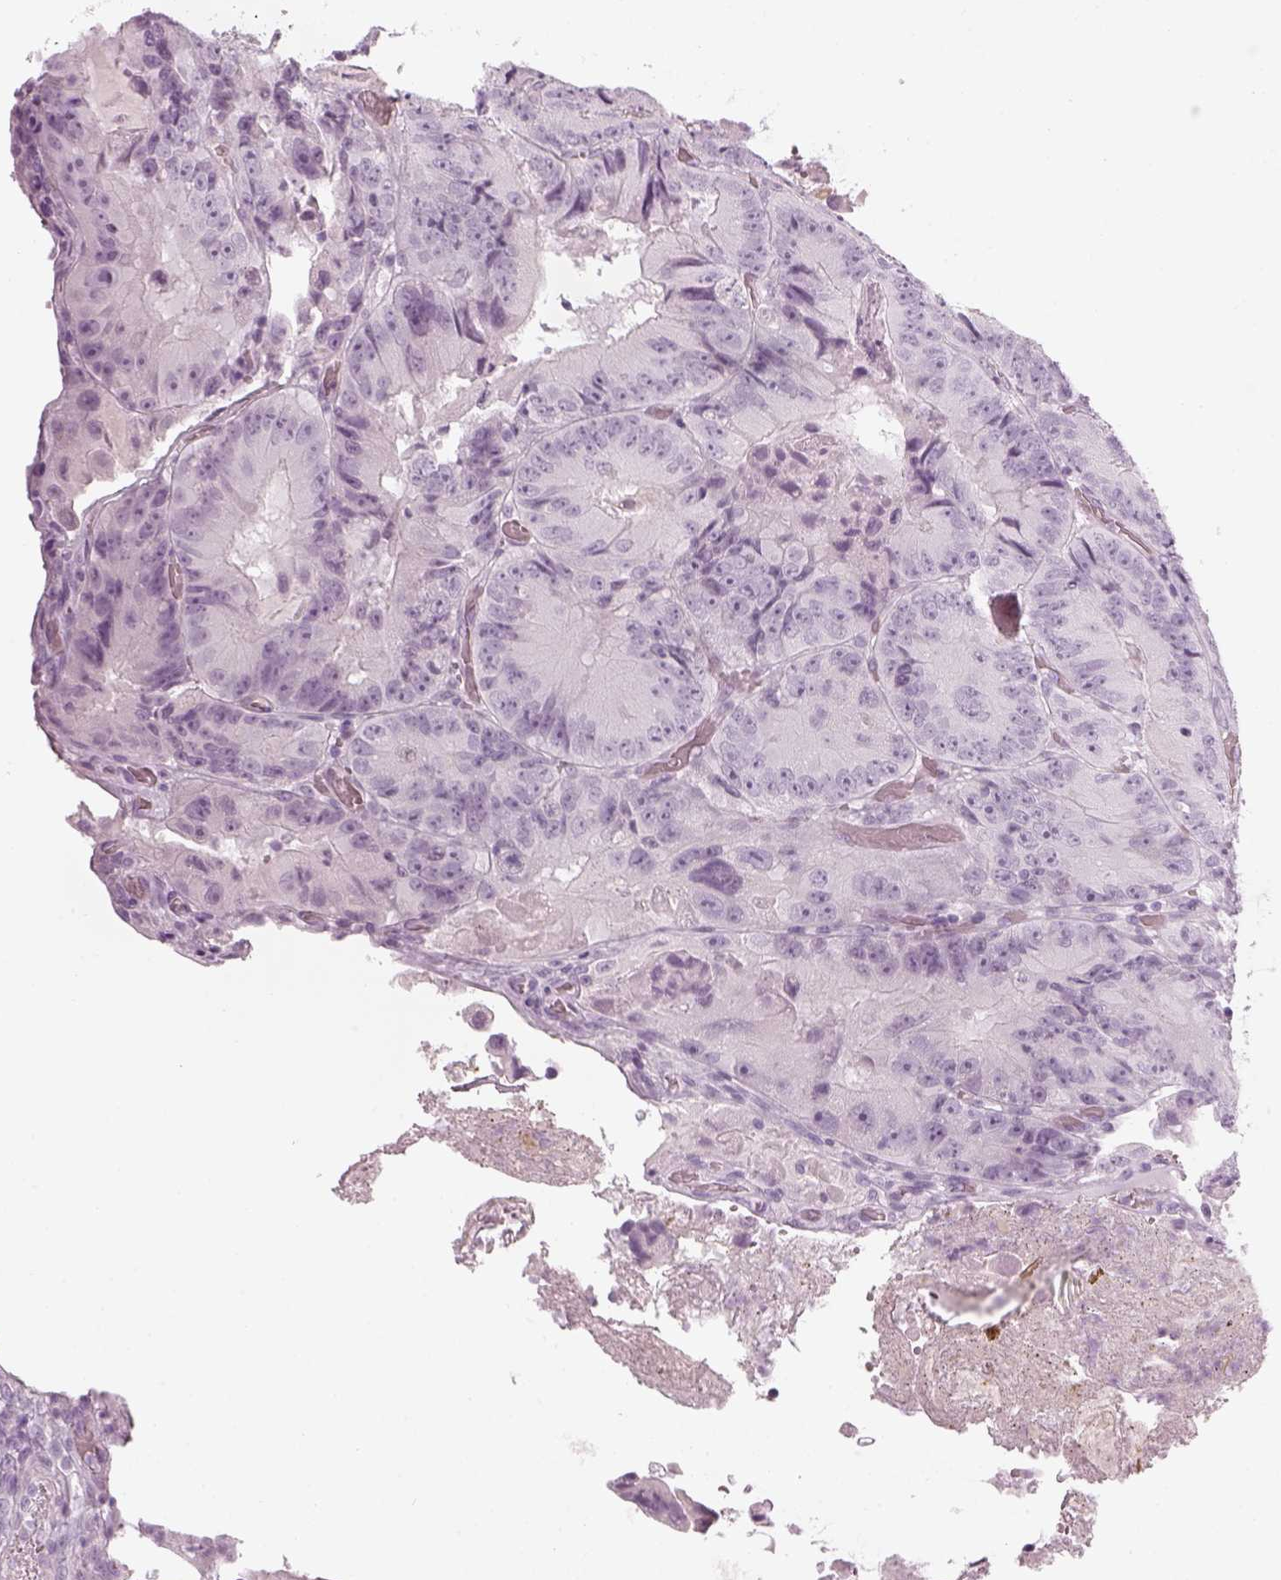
{"staining": {"intensity": "negative", "quantity": "none", "location": "none"}, "tissue": "colorectal cancer", "cell_type": "Tumor cells", "image_type": "cancer", "snomed": [{"axis": "morphology", "description": "Adenocarcinoma, NOS"}, {"axis": "topography", "description": "Colon"}], "caption": "Tumor cells are negative for brown protein staining in adenocarcinoma (colorectal).", "gene": "GAS2L2", "patient": {"sex": "female", "age": 86}}